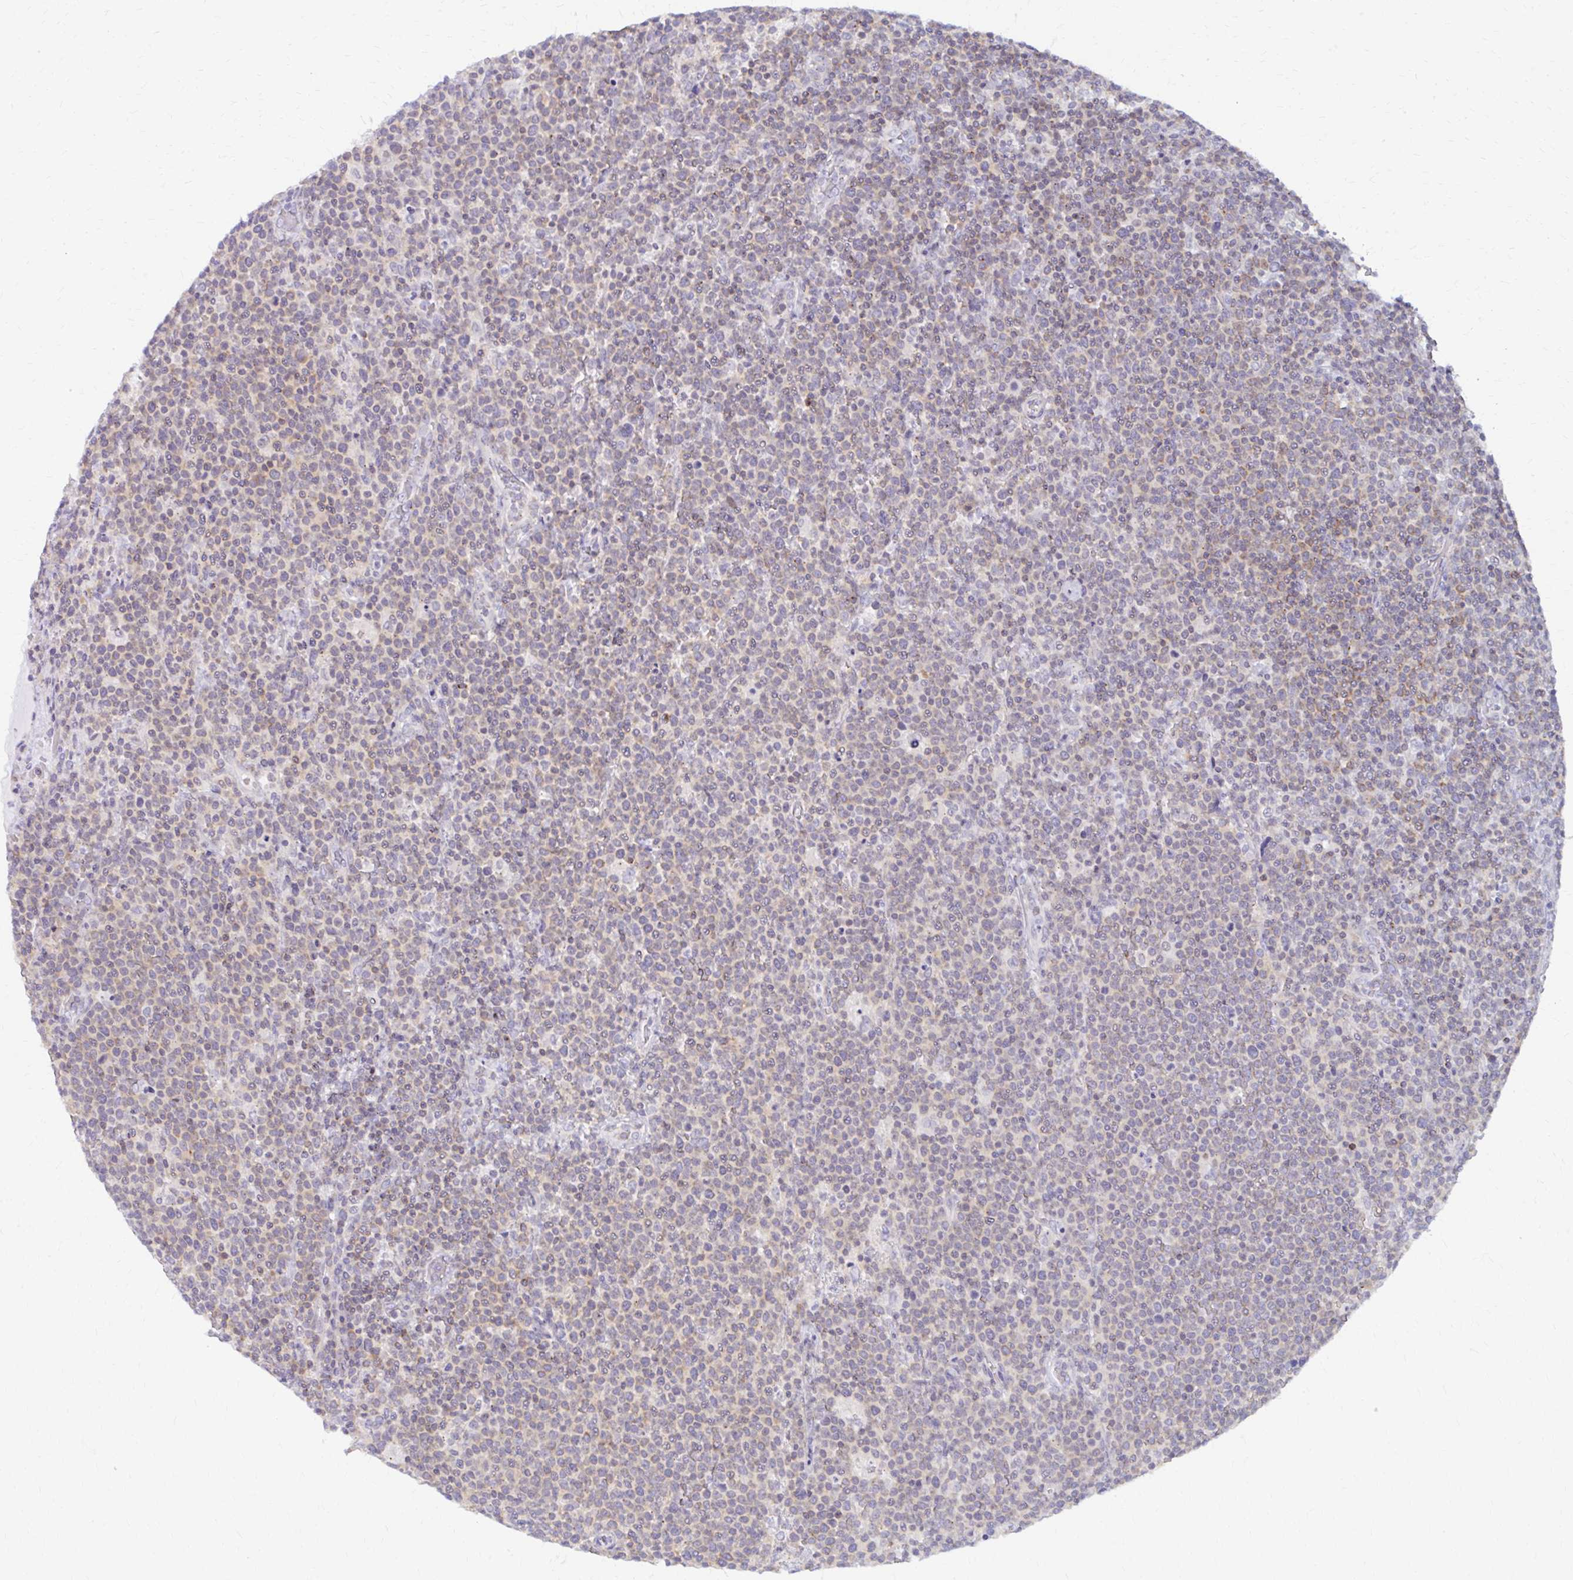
{"staining": {"intensity": "weak", "quantity": ">75%", "location": "cytoplasmic/membranous"}, "tissue": "lymphoma", "cell_type": "Tumor cells", "image_type": "cancer", "snomed": [{"axis": "morphology", "description": "Malignant lymphoma, non-Hodgkin's type, High grade"}, {"axis": "topography", "description": "Lymph node"}], "caption": "The histopathology image shows staining of lymphoma, revealing weak cytoplasmic/membranous protein expression (brown color) within tumor cells.", "gene": "RADIL", "patient": {"sex": "male", "age": 61}}